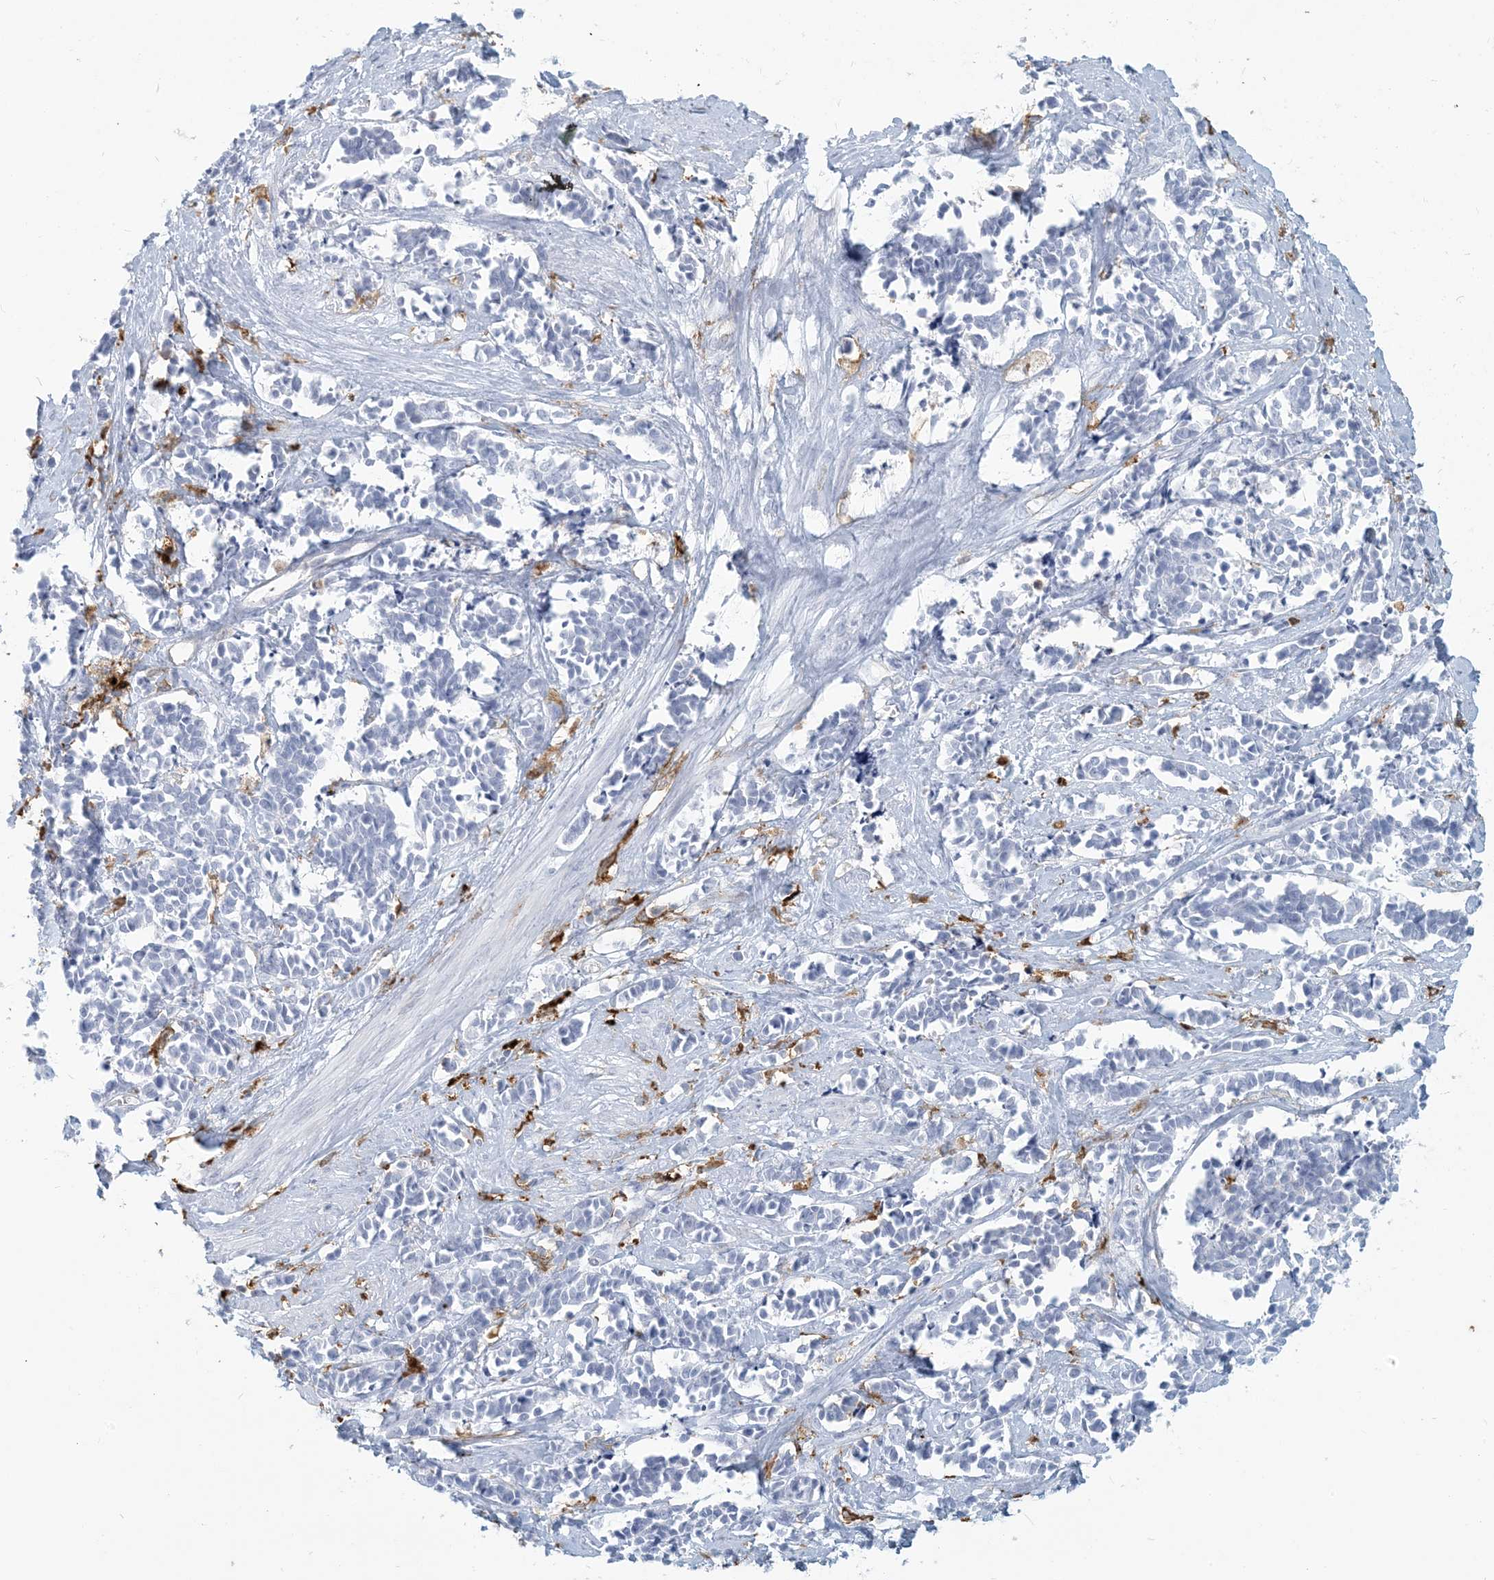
{"staining": {"intensity": "negative", "quantity": "none", "location": "none"}, "tissue": "cervical cancer", "cell_type": "Tumor cells", "image_type": "cancer", "snomed": [{"axis": "morphology", "description": "Normal tissue, NOS"}, {"axis": "morphology", "description": "Squamous cell carcinoma, NOS"}, {"axis": "topography", "description": "Cervix"}], "caption": "There is no significant expression in tumor cells of squamous cell carcinoma (cervical). The staining is performed using DAB brown chromogen with nuclei counter-stained in using hematoxylin.", "gene": "HLA-DRB1", "patient": {"sex": "female", "age": 35}}